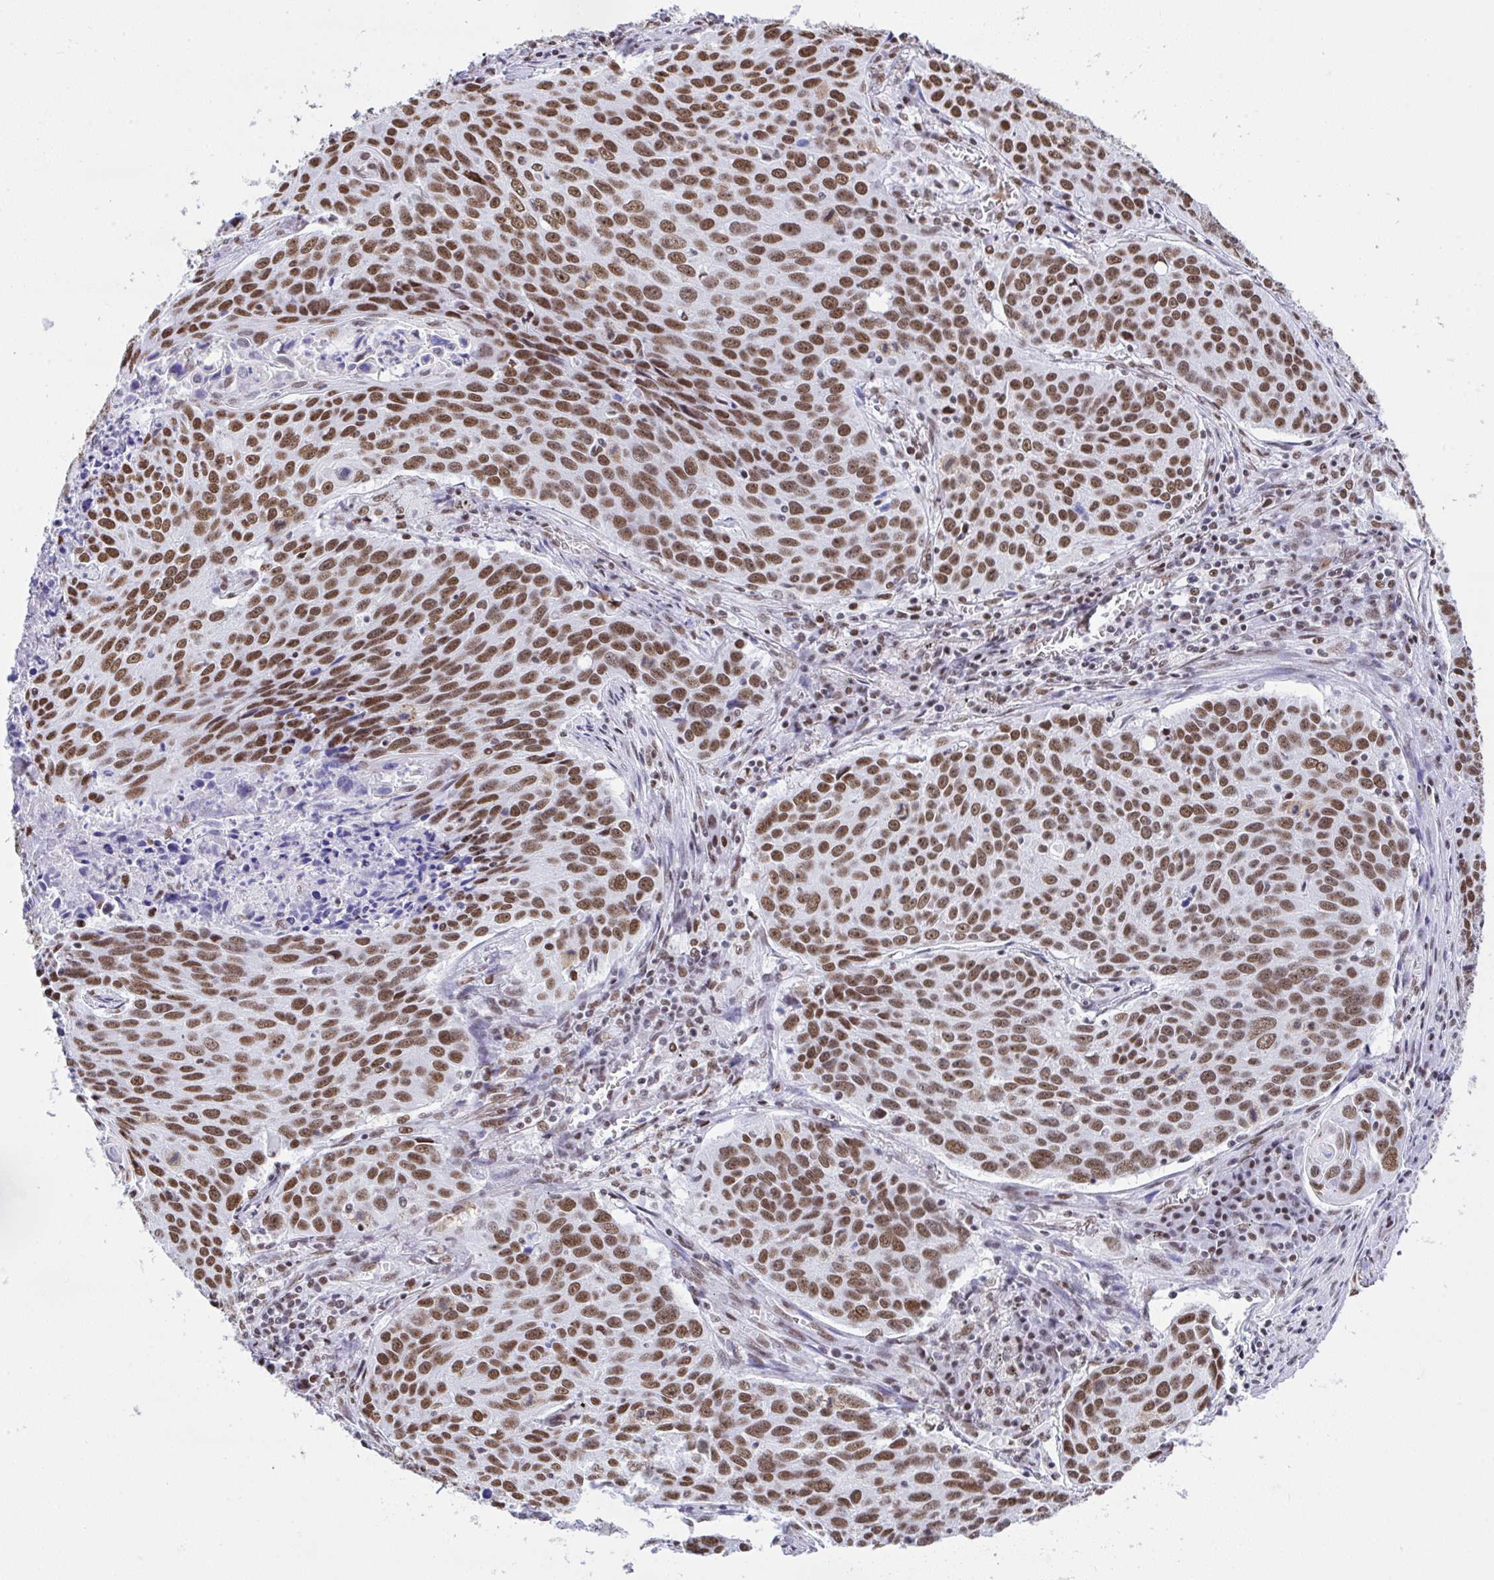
{"staining": {"intensity": "strong", "quantity": ">75%", "location": "nuclear"}, "tissue": "lung cancer", "cell_type": "Tumor cells", "image_type": "cancer", "snomed": [{"axis": "morphology", "description": "Squamous cell carcinoma, NOS"}, {"axis": "topography", "description": "Lung"}], "caption": "This micrograph demonstrates IHC staining of human lung squamous cell carcinoma, with high strong nuclear expression in approximately >75% of tumor cells.", "gene": "DDX52", "patient": {"sex": "male", "age": 78}}